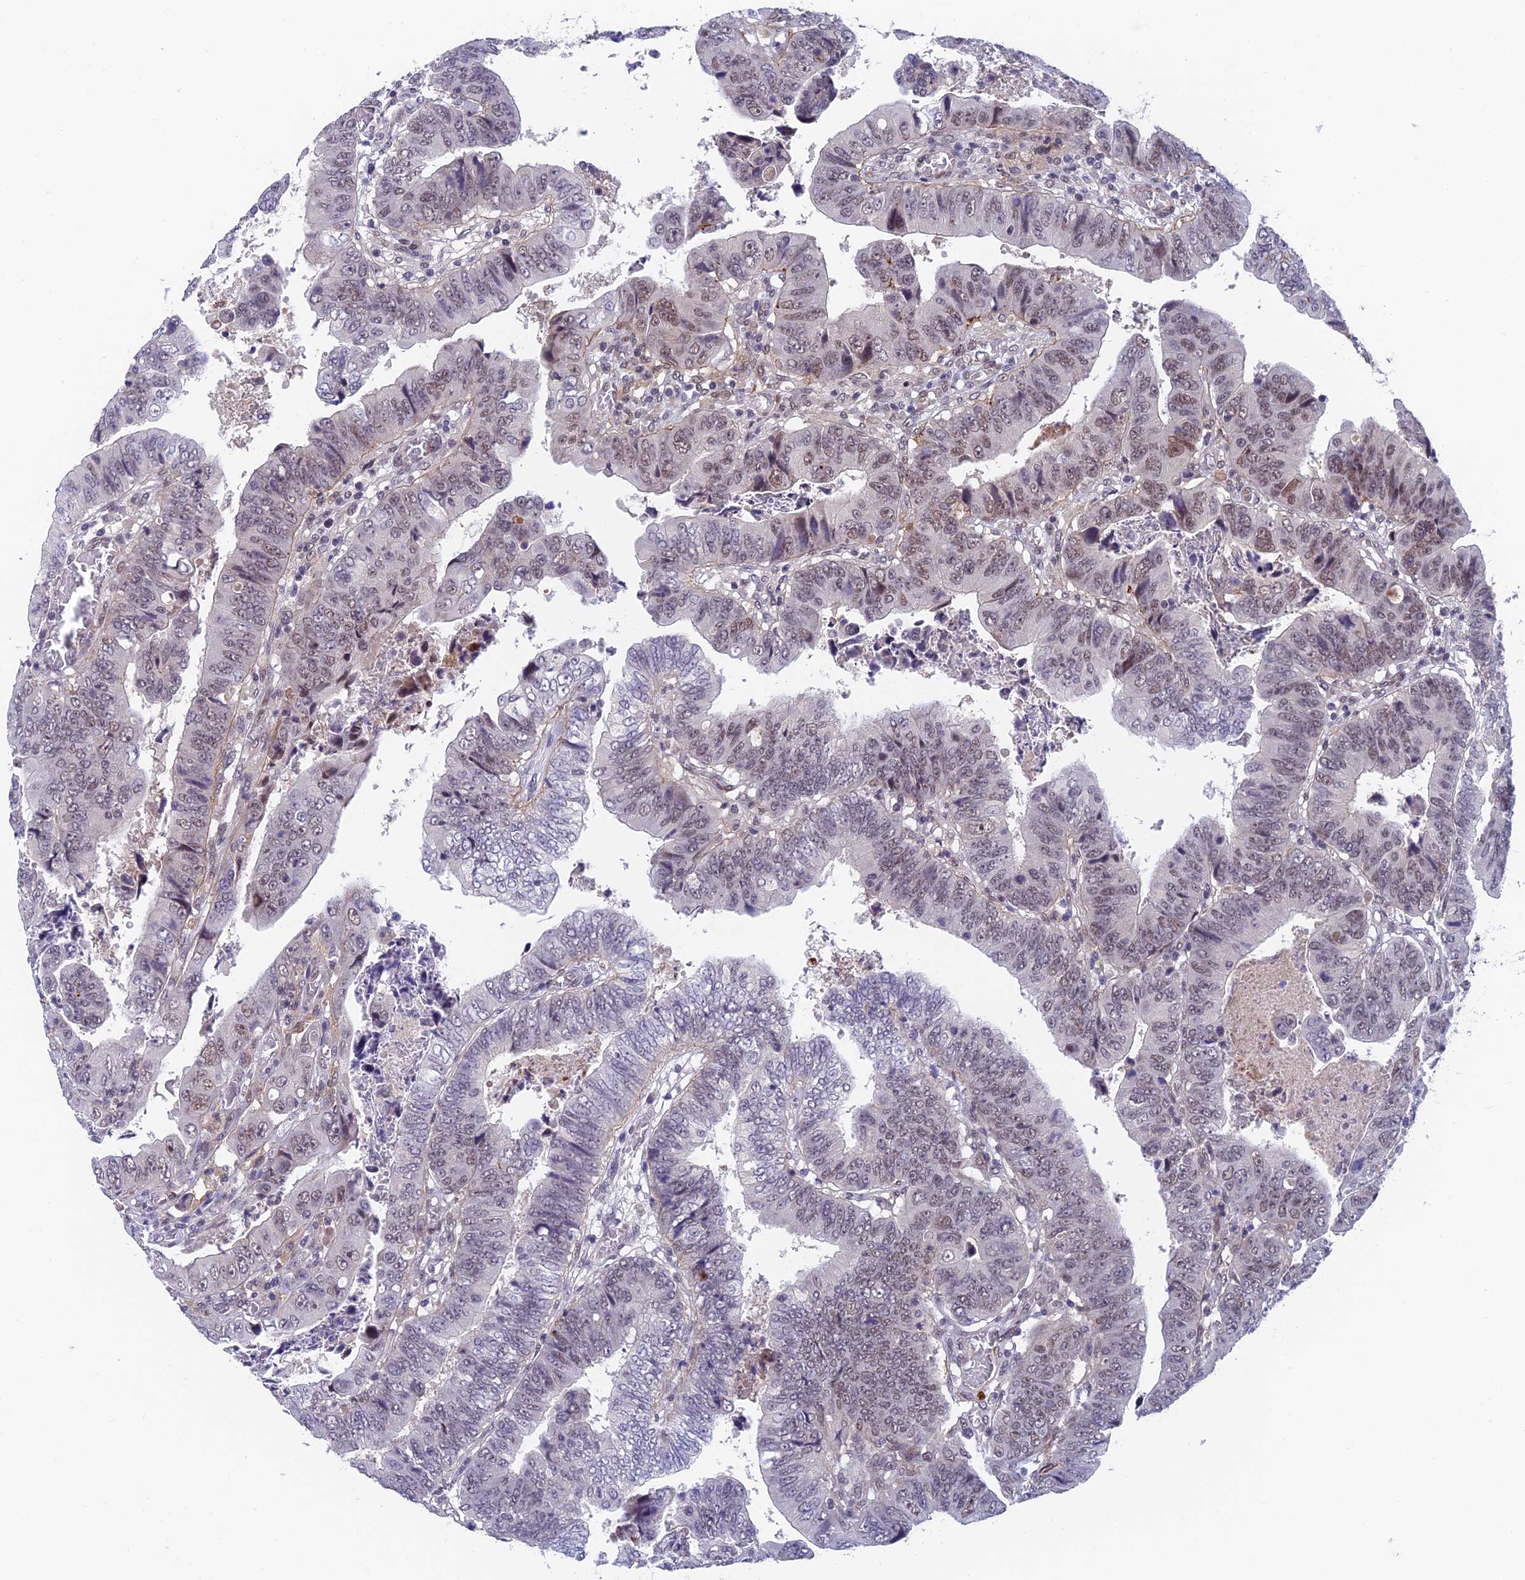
{"staining": {"intensity": "moderate", "quantity": "<25%", "location": "nuclear"}, "tissue": "colorectal cancer", "cell_type": "Tumor cells", "image_type": "cancer", "snomed": [{"axis": "morphology", "description": "Normal tissue, NOS"}, {"axis": "morphology", "description": "Adenocarcinoma, NOS"}, {"axis": "topography", "description": "Rectum"}], "caption": "High-magnification brightfield microscopy of colorectal adenocarcinoma stained with DAB (3,3'-diaminobenzidine) (brown) and counterstained with hematoxylin (blue). tumor cells exhibit moderate nuclear staining is present in about<25% of cells.", "gene": "NSMCE1", "patient": {"sex": "female", "age": 65}}